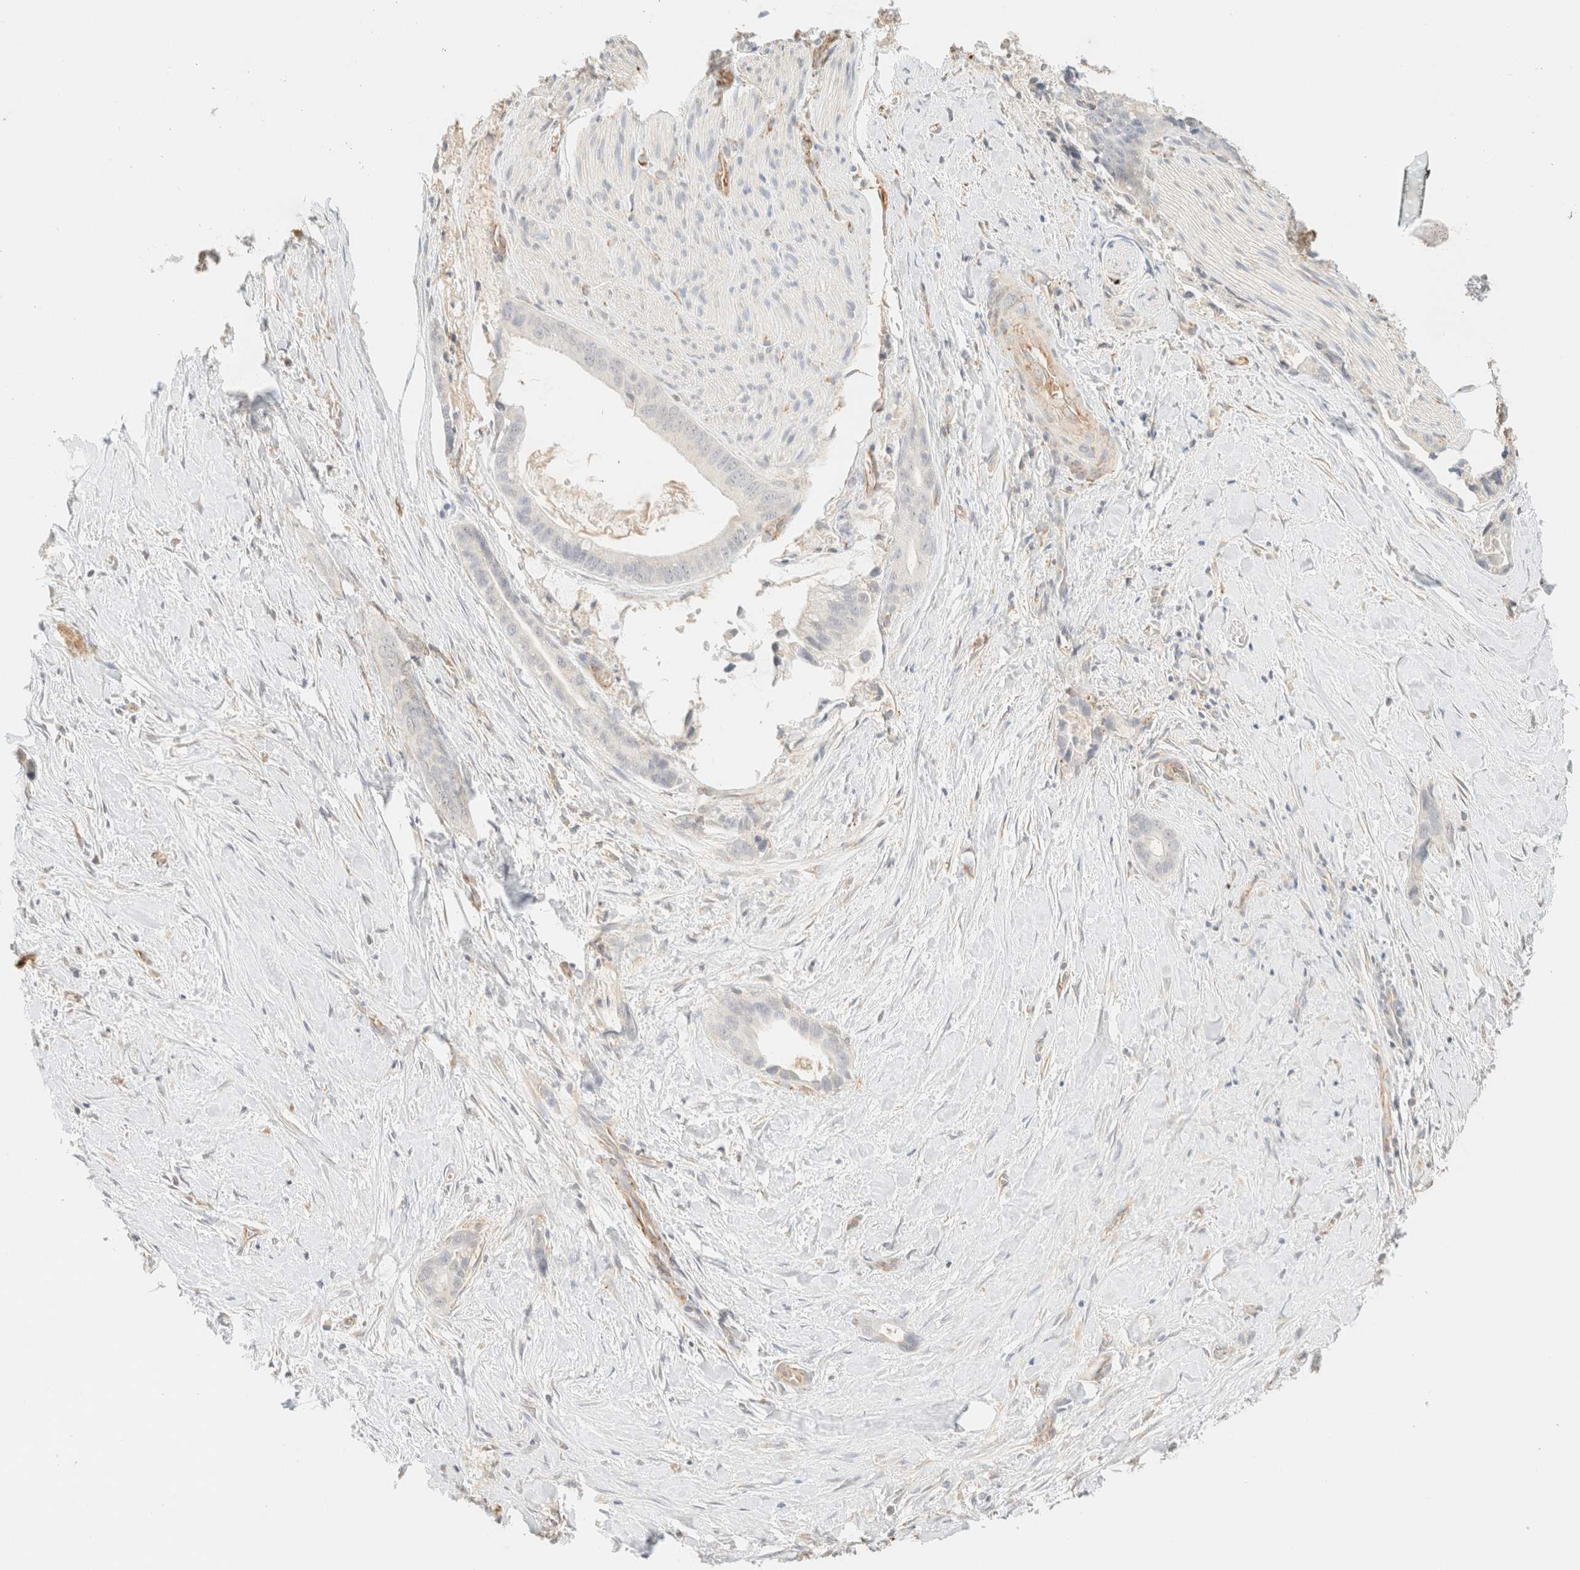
{"staining": {"intensity": "negative", "quantity": "none", "location": "none"}, "tissue": "liver cancer", "cell_type": "Tumor cells", "image_type": "cancer", "snomed": [{"axis": "morphology", "description": "Cholangiocarcinoma"}, {"axis": "topography", "description": "Liver"}], "caption": "Tumor cells are negative for protein expression in human liver cholangiocarcinoma.", "gene": "SPARCL1", "patient": {"sex": "female", "age": 55}}